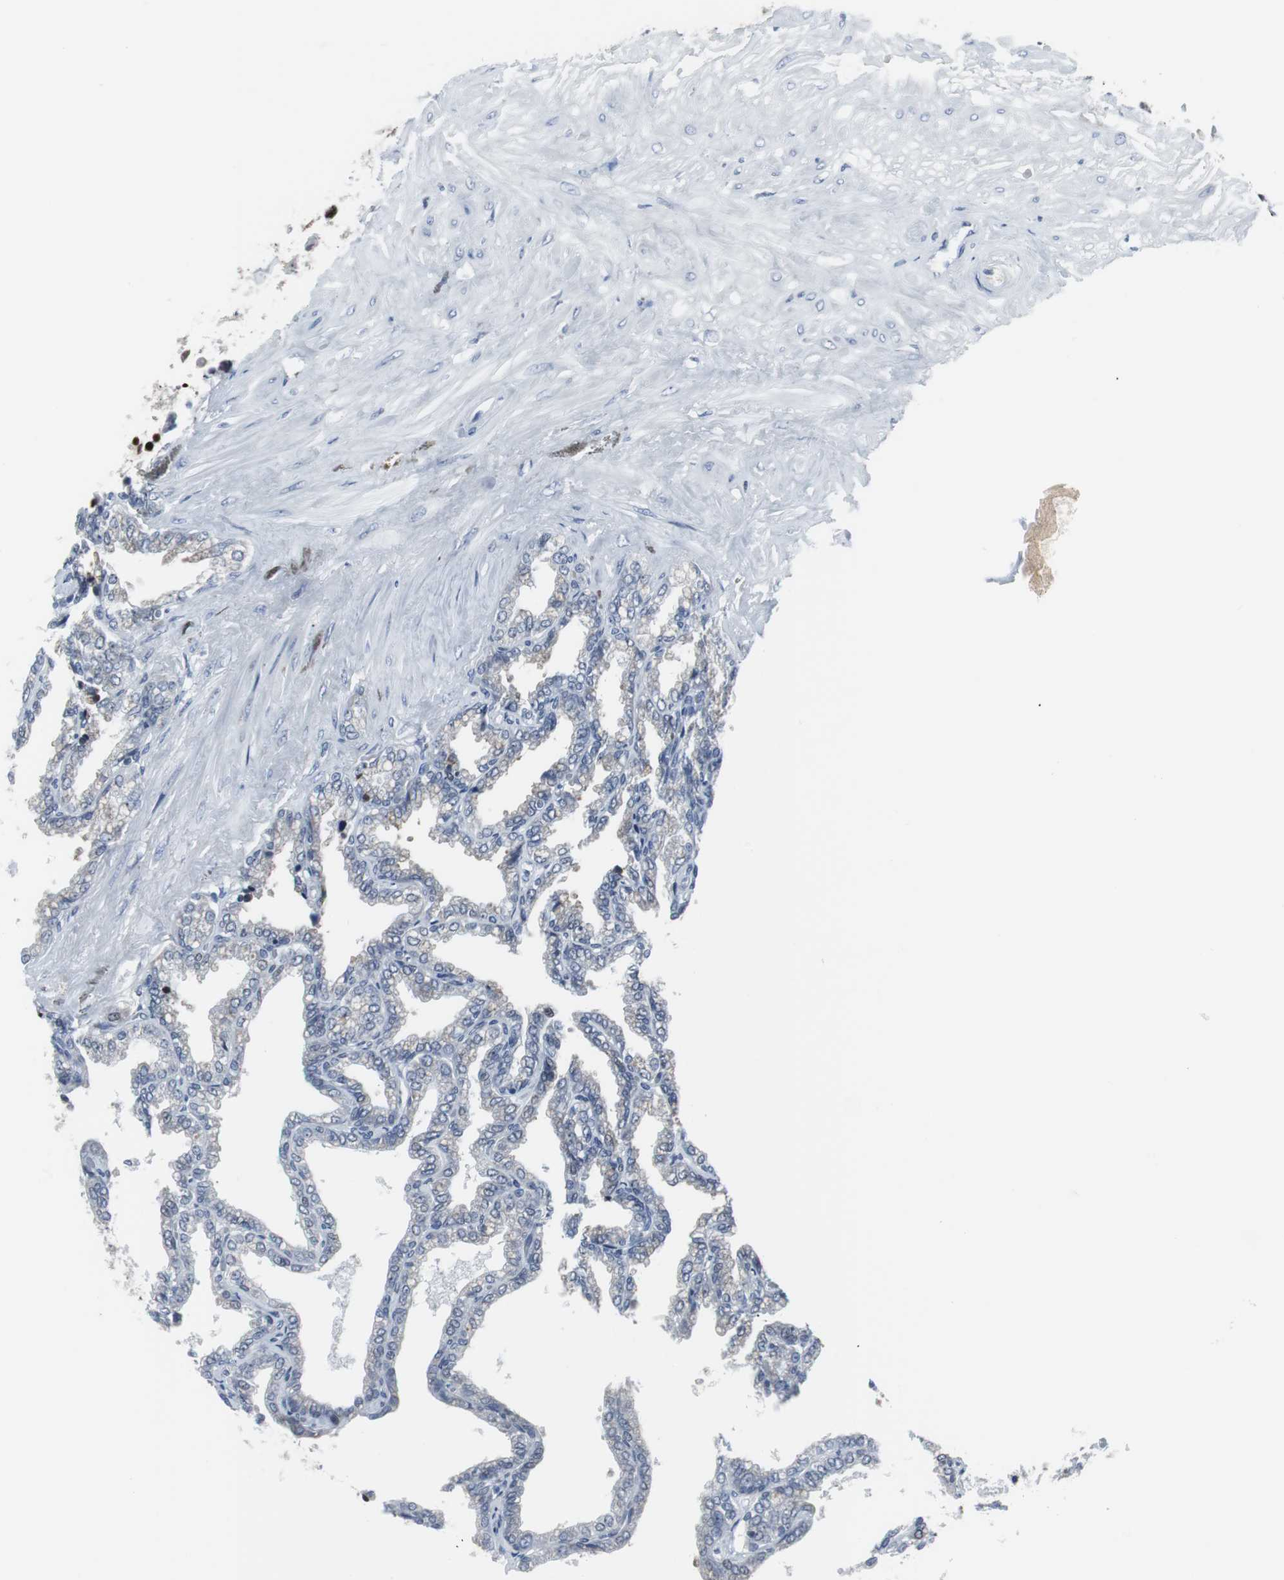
{"staining": {"intensity": "negative", "quantity": "none", "location": "none"}, "tissue": "seminal vesicle", "cell_type": "Glandular cells", "image_type": "normal", "snomed": [{"axis": "morphology", "description": "Normal tissue, NOS"}, {"axis": "topography", "description": "Seminal veicle"}], "caption": "Immunohistochemistry photomicrograph of benign seminal vesicle: human seminal vesicle stained with DAB exhibits no significant protein staining in glandular cells.", "gene": "DOK1", "patient": {"sex": "male", "age": 46}}